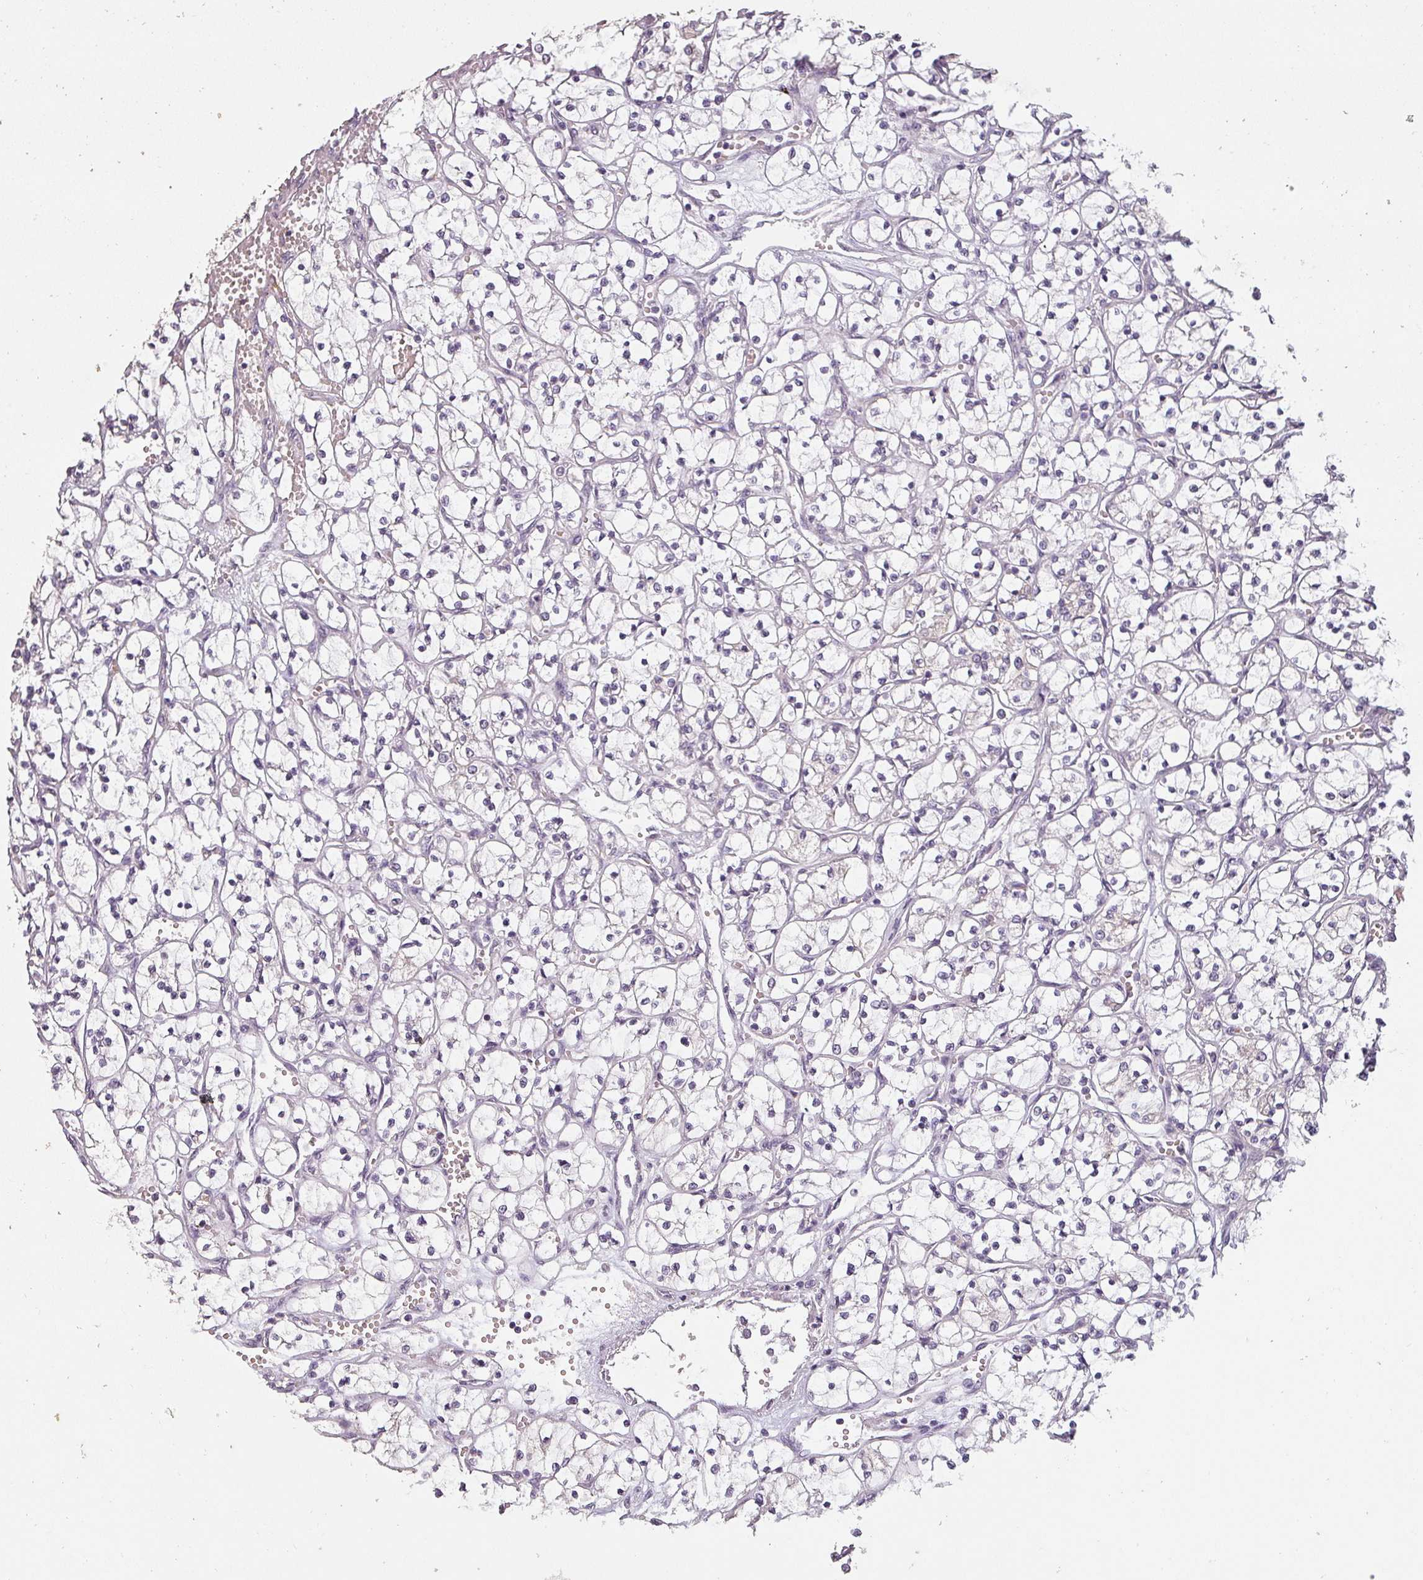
{"staining": {"intensity": "negative", "quantity": "none", "location": "none"}, "tissue": "renal cancer", "cell_type": "Tumor cells", "image_type": "cancer", "snomed": [{"axis": "morphology", "description": "Adenocarcinoma, NOS"}, {"axis": "topography", "description": "Kidney"}], "caption": "The histopathology image displays no staining of tumor cells in renal adenocarcinoma.", "gene": "LYPLA1", "patient": {"sex": "female", "age": 69}}